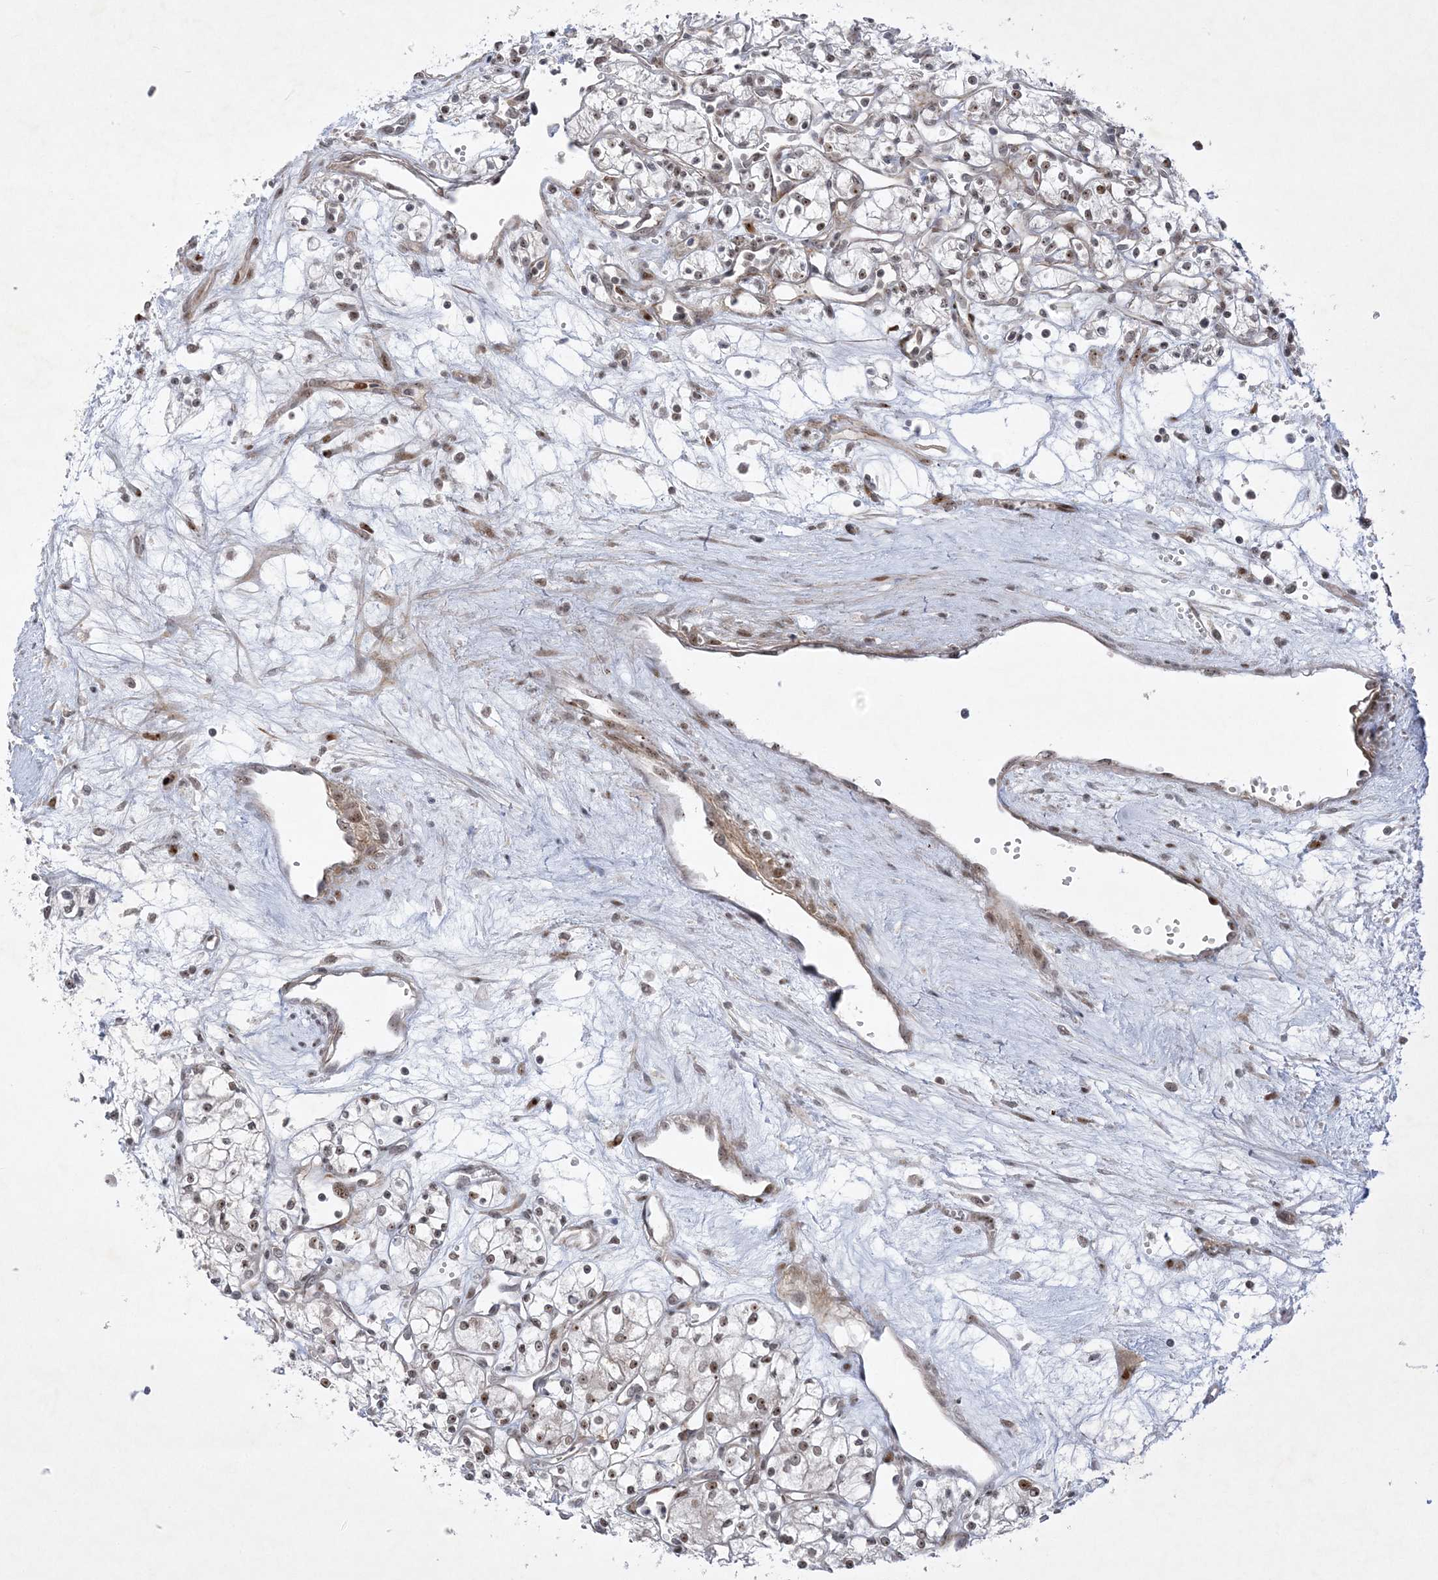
{"staining": {"intensity": "weak", "quantity": "<25%", "location": "nuclear"}, "tissue": "renal cancer", "cell_type": "Tumor cells", "image_type": "cancer", "snomed": [{"axis": "morphology", "description": "Adenocarcinoma, NOS"}, {"axis": "topography", "description": "Kidney"}], "caption": "High magnification brightfield microscopy of renal cancer stained with DAB (brown) and counterstained with hematoxylin (blue): tumor cells show no significant staining.", "gene": "NPM3", "patient": {"sex": "male", "age": 59}}